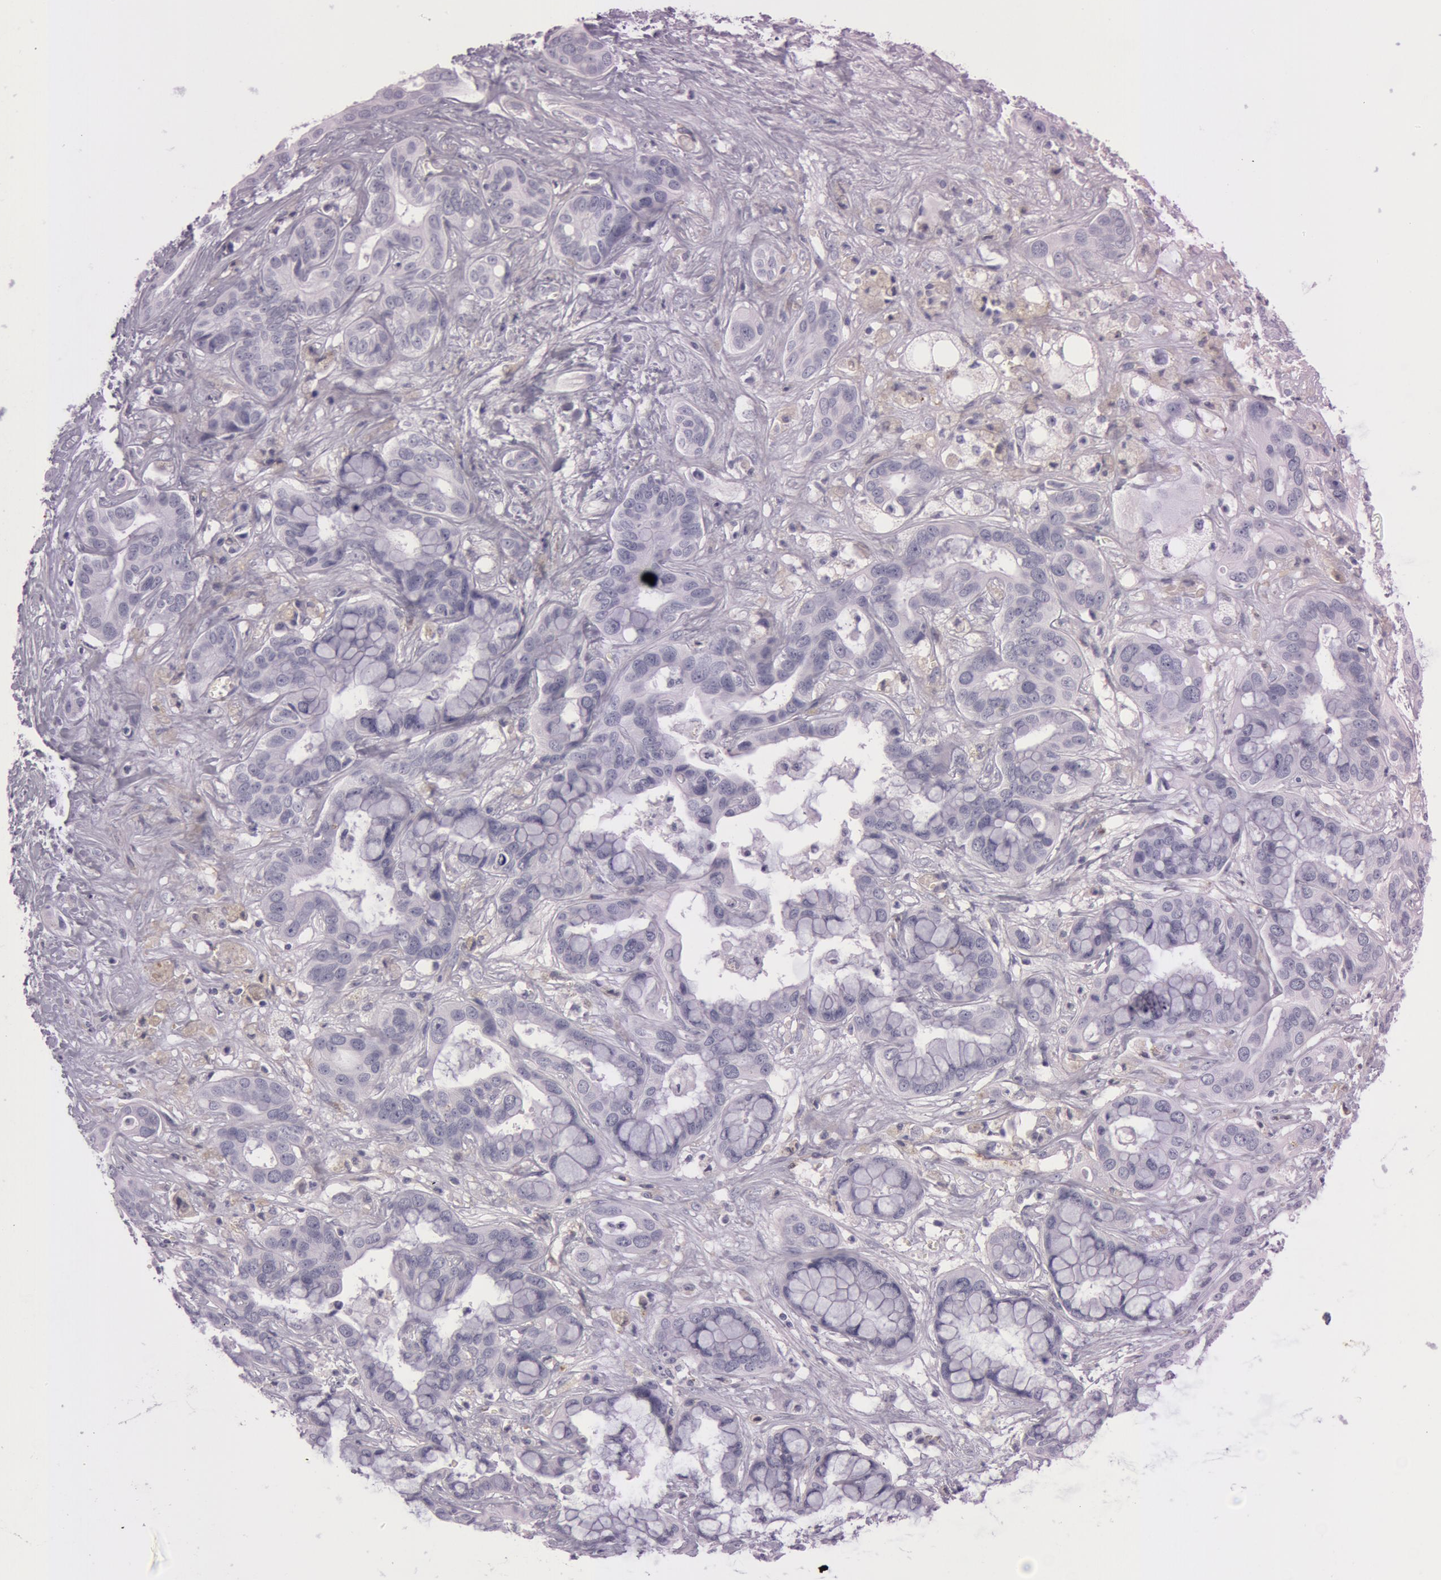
{"staining": {"intensity": "negative", "quantity": "none", "location": "none"}, "tissue": "liver cancer", "cell_type": "Tumor cells", "image_type": "cancer", "snomed": [{"axis": "morphology", "description": "Cholangiocarcinoma"}, {"axis": "topography", "description": "Liver"}], "caption": "Immunohistochemical staining of liver cancer (cholangiocarcinoma) displays no significant positivity in tumor cells.", "gene": "FOLH1", "patient": {"sex": "female", "age": 65}}